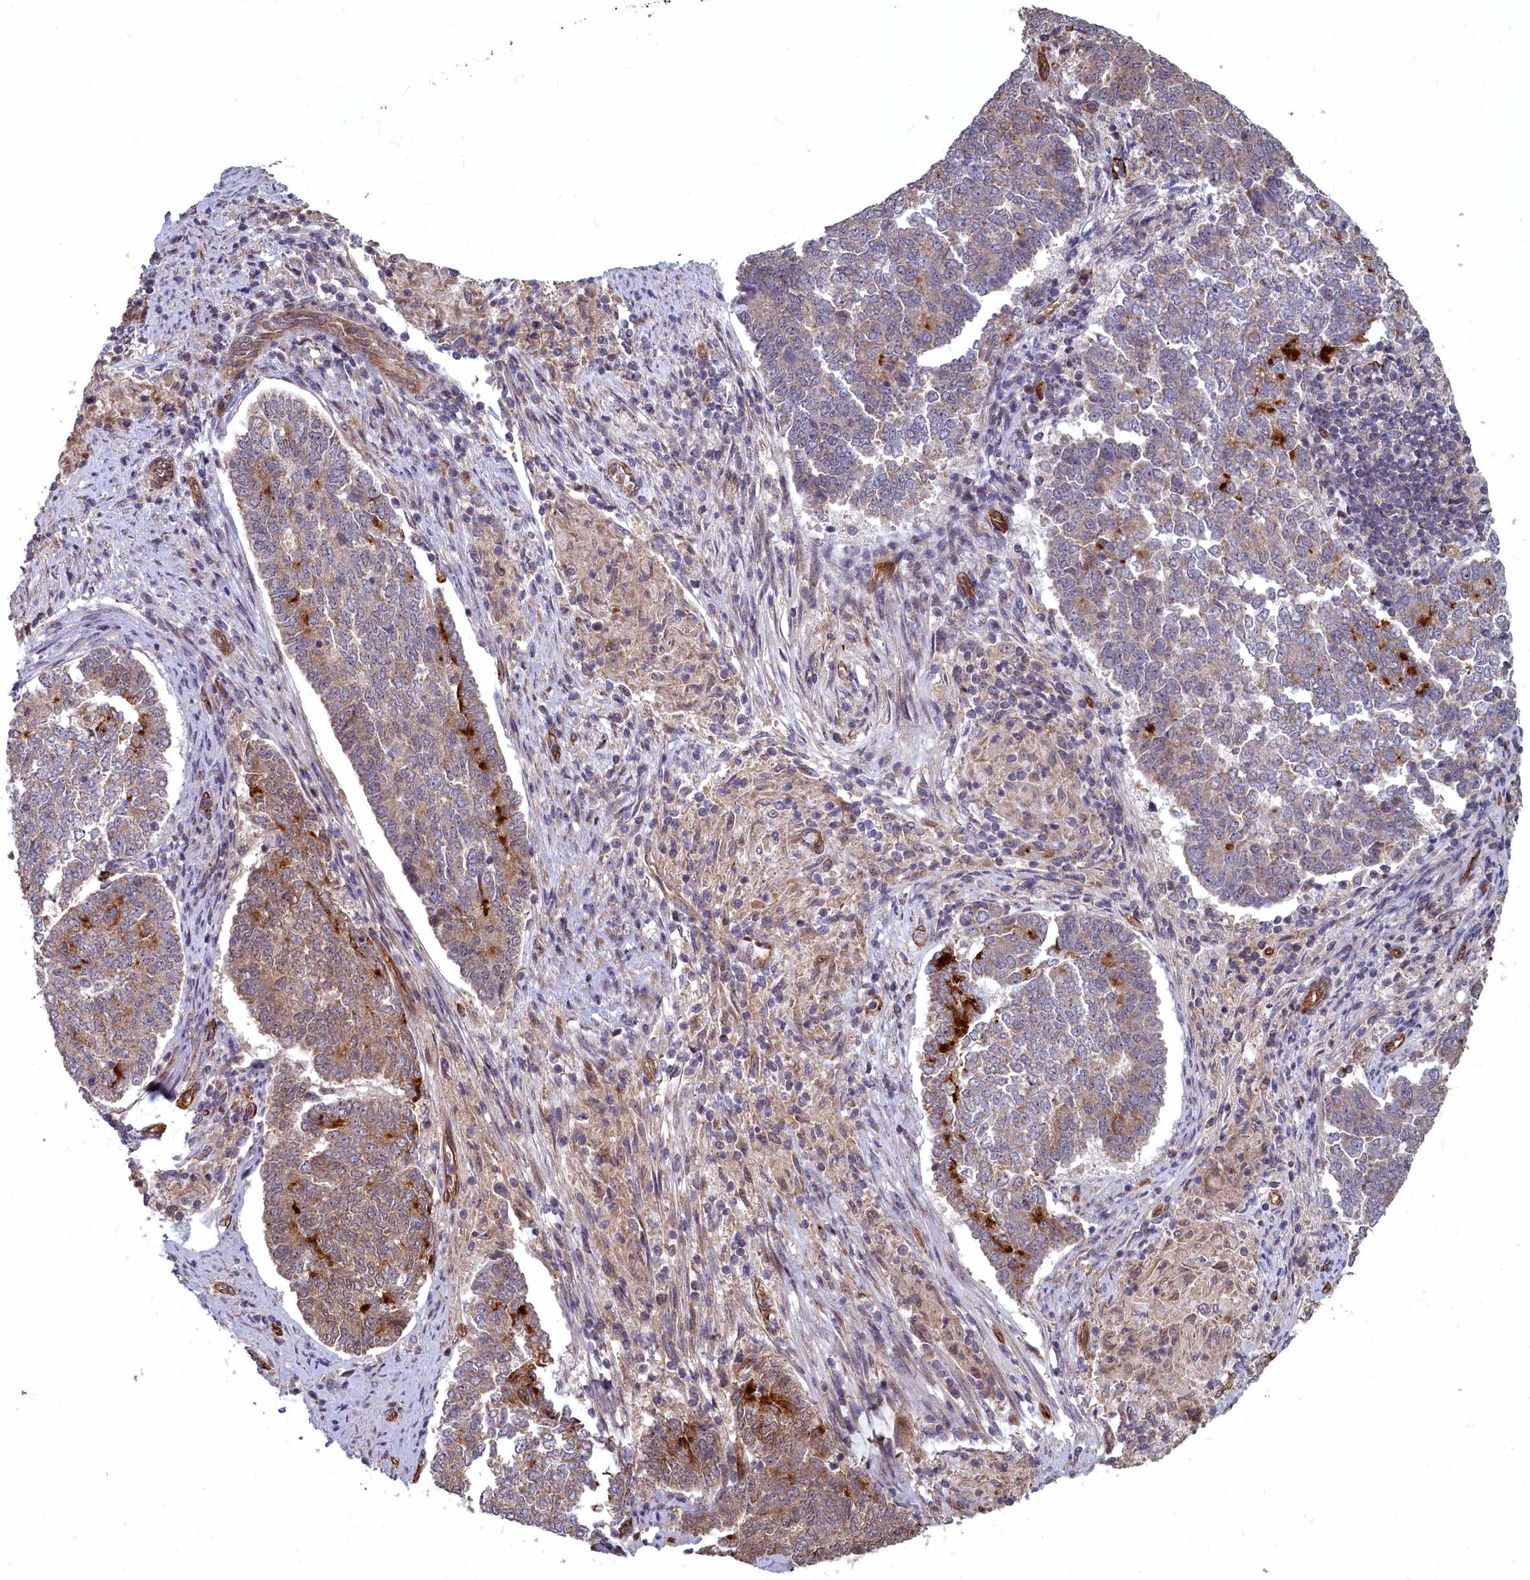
{"staining": {"intensity": "strong", "quantity": "<25%", "location": "cytoplasmic/membranous"}, "tissue": "endometrial cancer", "cell_type": "Tumor cells", "image_type": "cancer", "snomed": [{"axis": "morphology", "description": "Adenocarcinoma, NOS"}, {"axis": "topography", "description": "Endometrium"}], "caption": "Immunohistochemistry image of adenocarcinoma (endometrial) stained for a protein (brown), which exhibits medium levels of strong cytoplasmic/membranous staining in approximately <25% of tumor cells.", "gene": "TSPYL4", "patient": {"sex": "female", "age": 80}}